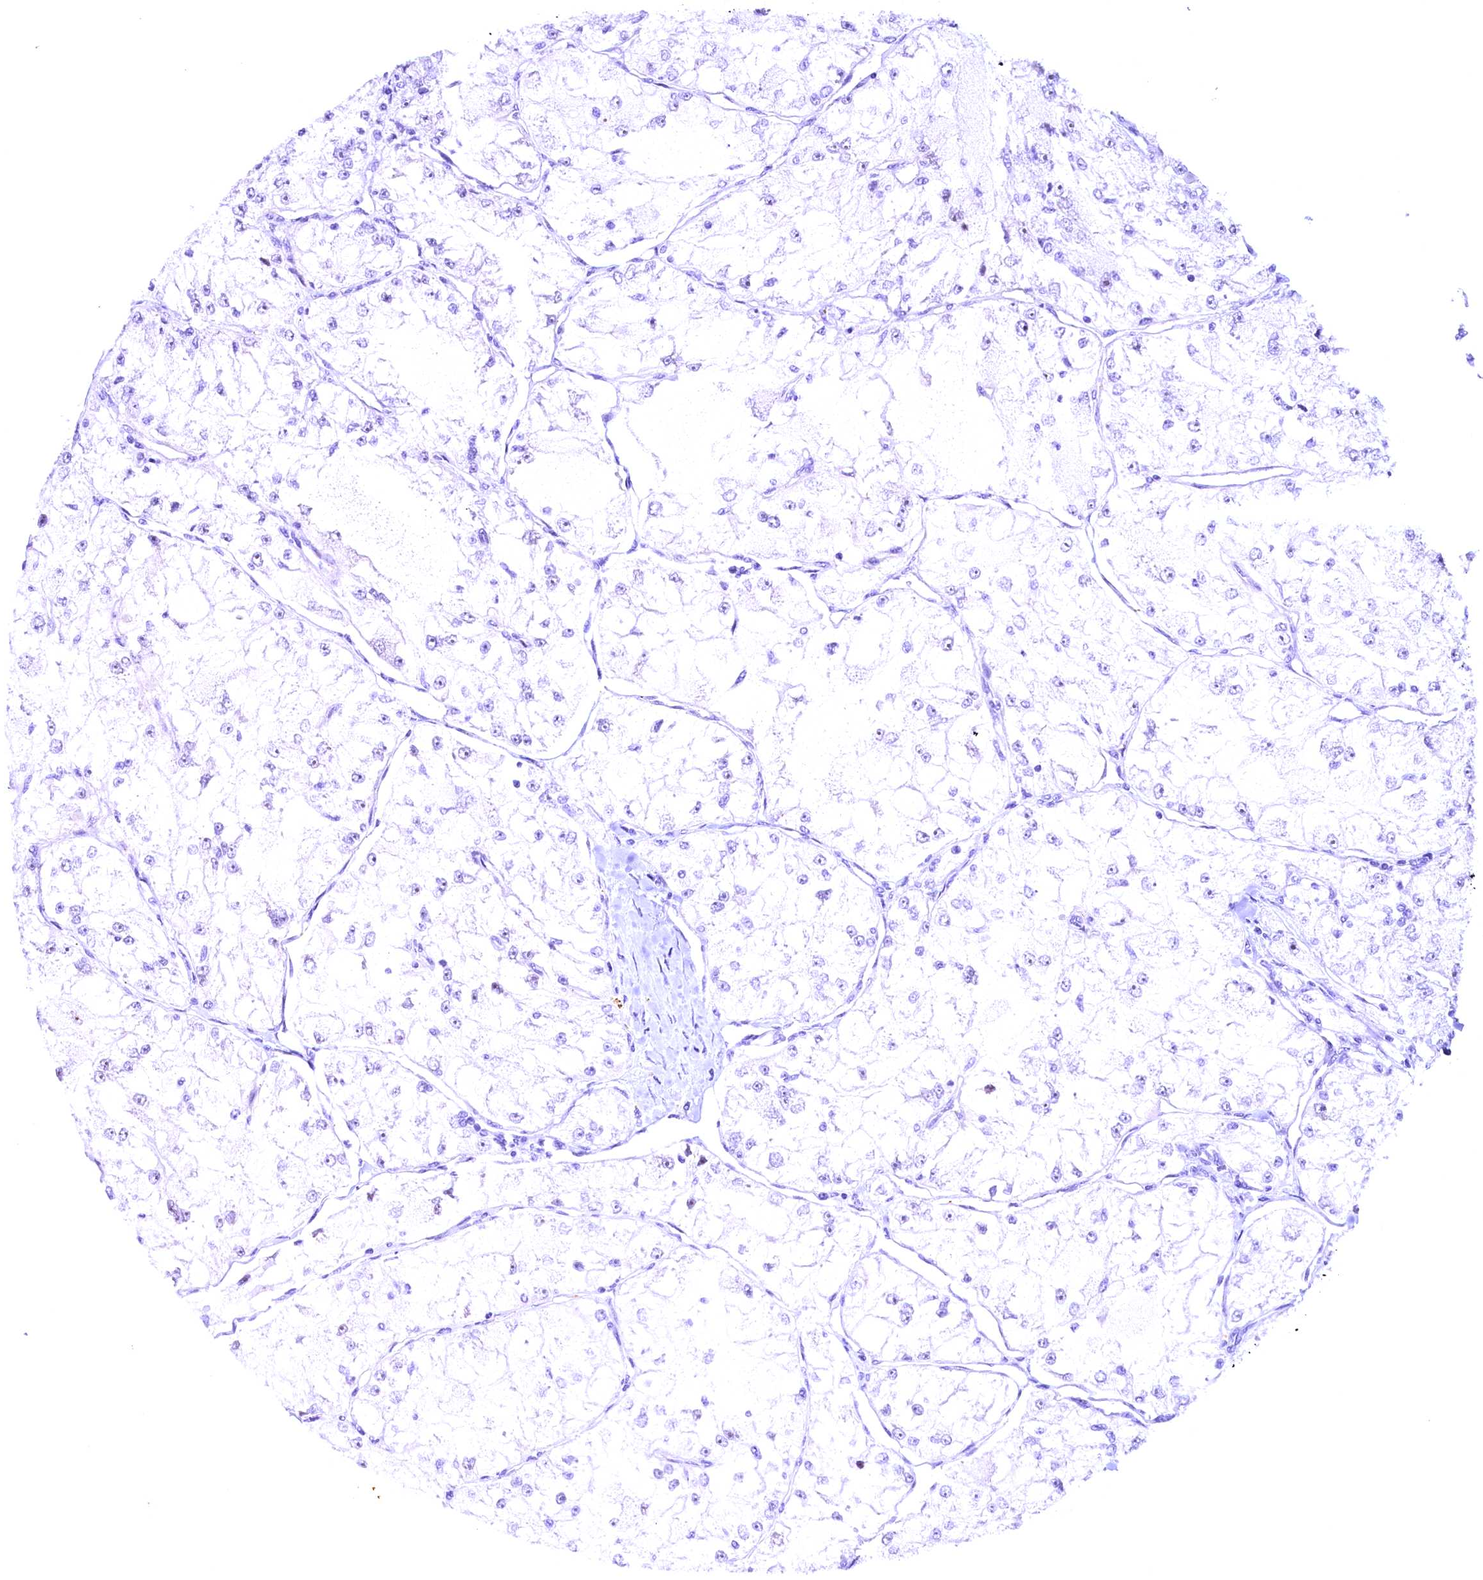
{"staining": {"intensity": "negative", "quantity": "none", "location": "none"}, "tissue": "renal cancer", "cell_type": "Tumor cells", "image_type": "cancer", "snomed": [{"axis": "morphology", "description": "Adenocarcinoma, NOS"}, {"axis": "topography", "description": "Kidney"}], "caption": "This is an immunohistochemistry (IHC) histopathology image of human adenocarcinoma (renal). There is no positivity in tumor cells.", "gene": "CCDC106", "patient": {"sex": "female", "age": 72}}